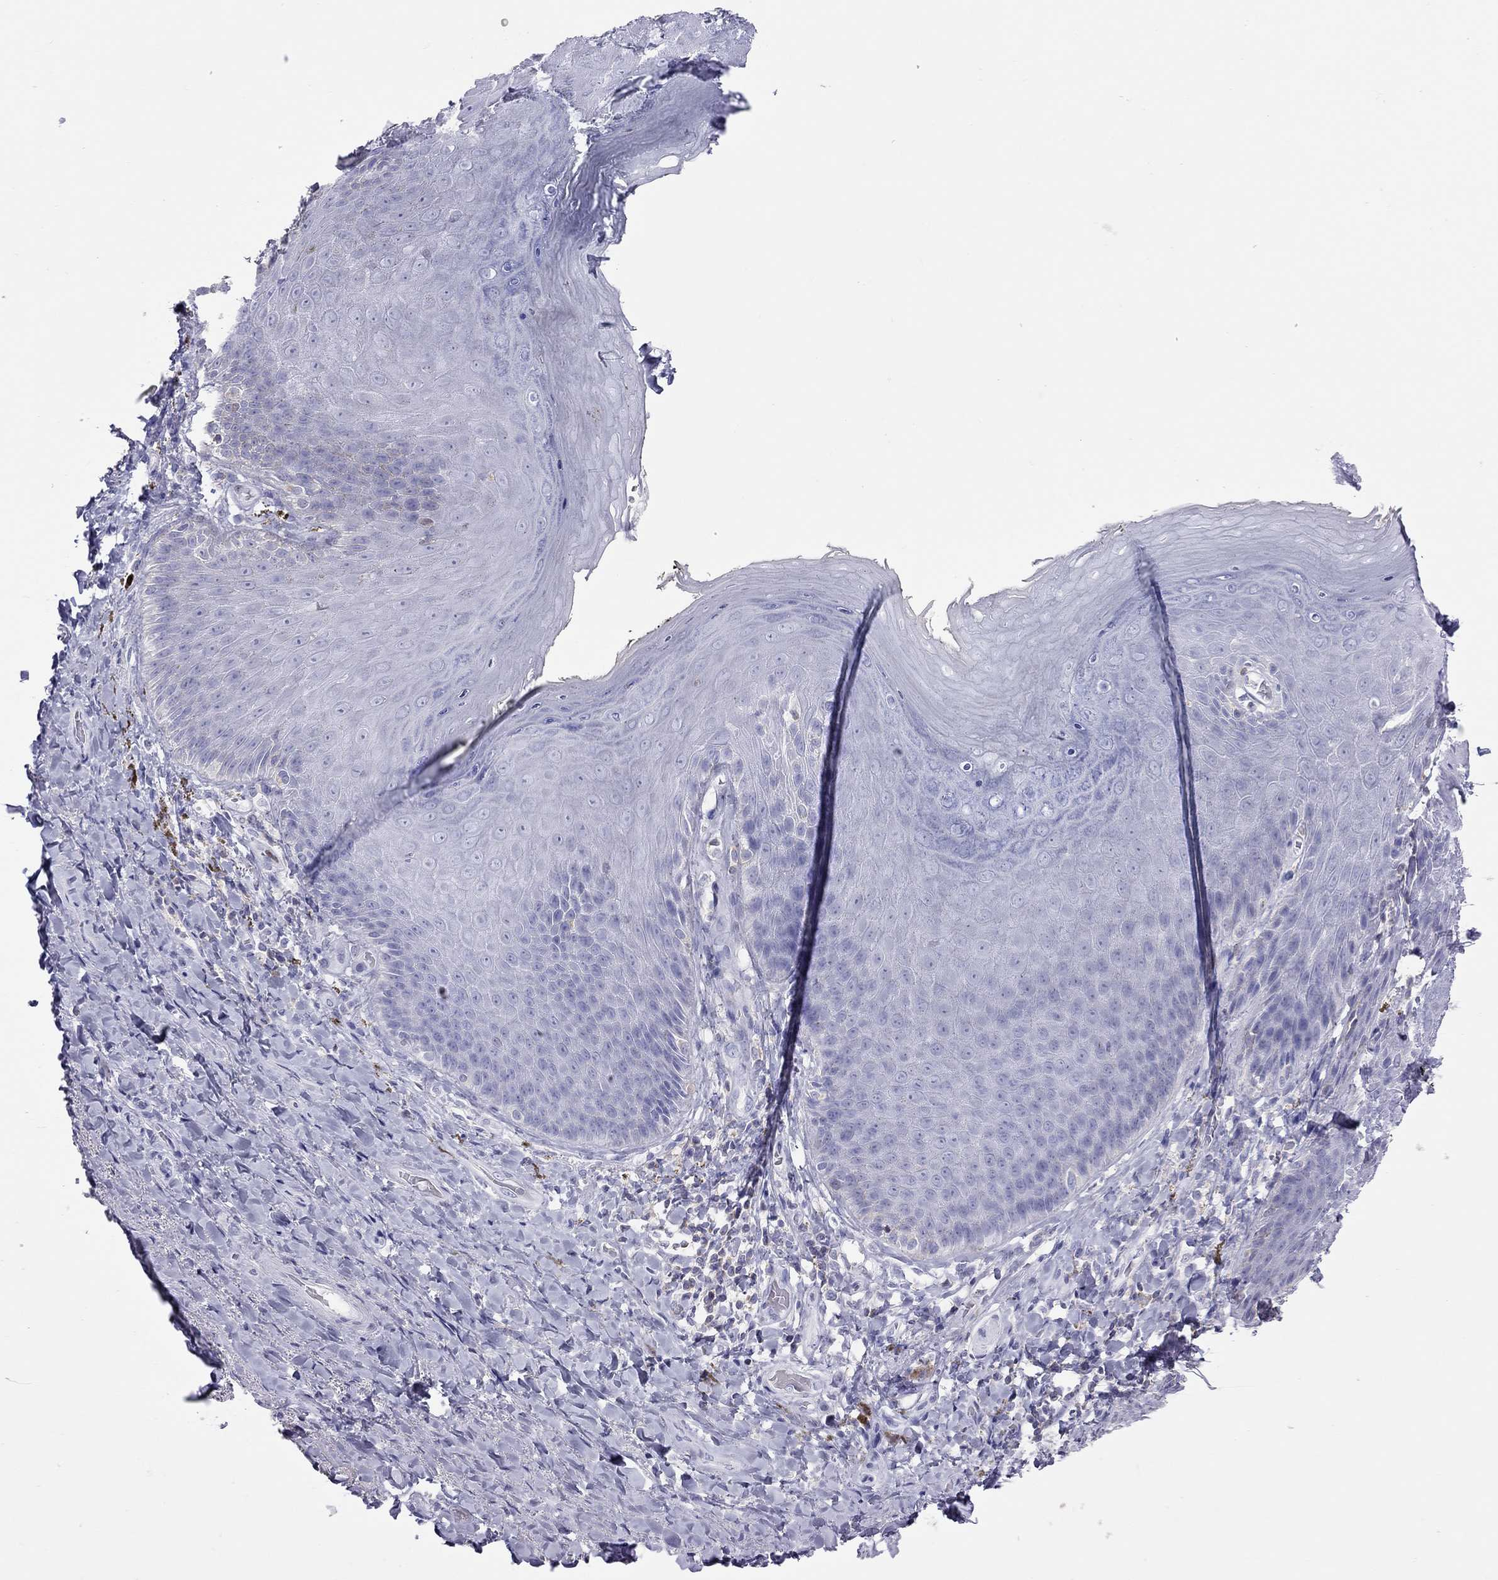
{"staining": {"intensity": "negative", "quantity": "none", "location": "none"}, "tissue": "adipose tissue", "cell_type": "Adipocytes", "image_type": "normal", "snomed": [{"axis": "morphology", "description": "Normal tissue, NOS"}, {"axis": "topography", "description": "Anal"}, {"axis": "topography", "description": "Peripheral nerve tissue"}], "caption": "This is an IHC micrograph of benign human adipose tissue. There is no expression in adipocytes.", "gene": "STAG3", "patient": {"sex": "male", "age": 53}}